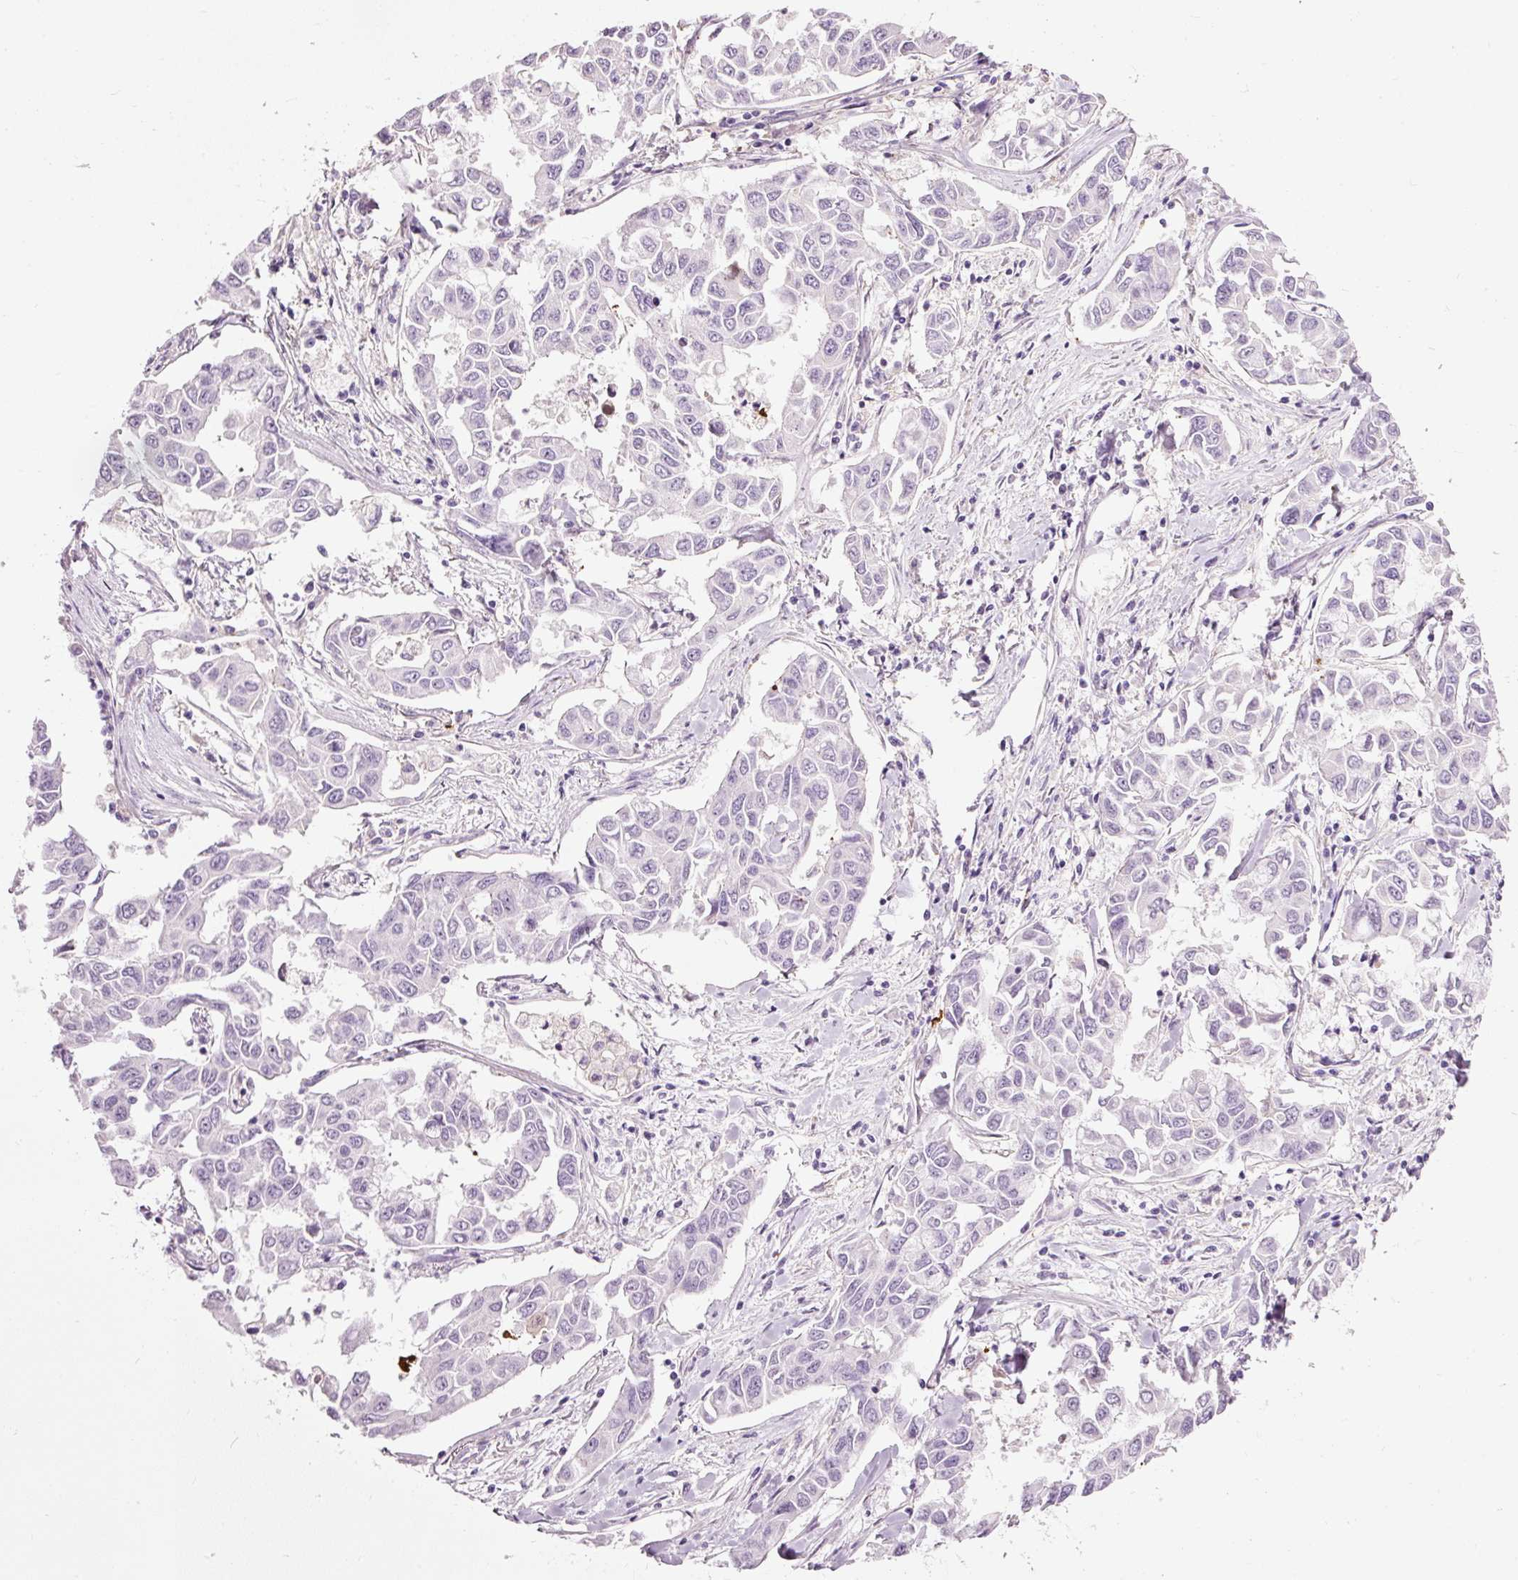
{"staining": {"intensity": "negative", "quantity": "none", "location": "none"}, "tissue": "lung cancer", "cell_type": "Tumor cells", "image_type": "cancer", "snomed": [{"axis": "morphology", "description": "Adenocarcinoma, NOS"}, {"axis": "topography", "description": "Lung"}], "caption": "Lung cancer stained for a protein using immunohistochemistry displays no positivity tumor cells.", "gene": "FCRL4", "patient": {"sex": "male", "age": 64}}